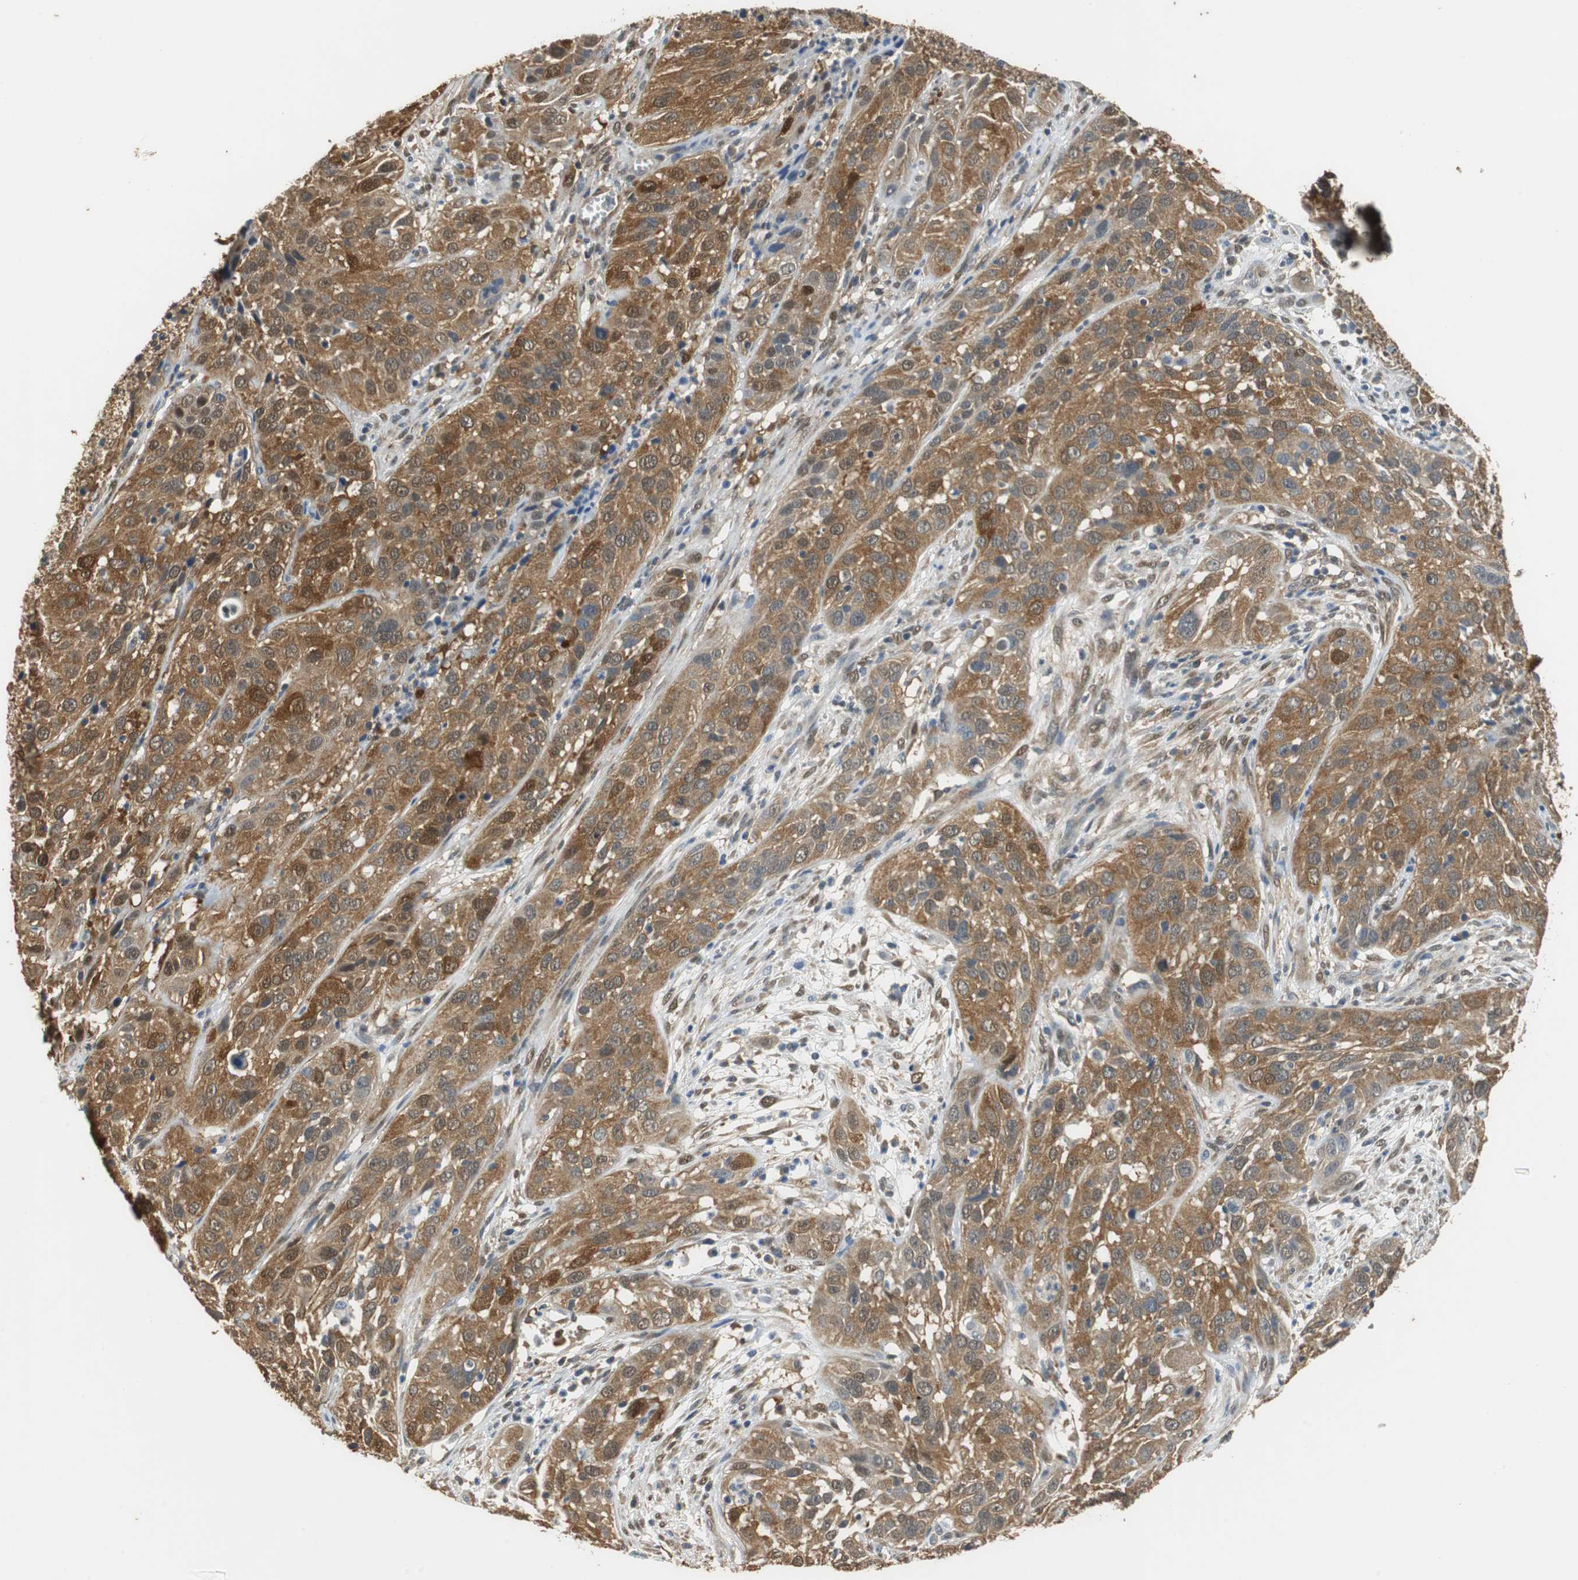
{"staining": {"intensity": "moderate", "quantity": ">75%", "location": "cytoplasmic/membranous,nuclear"}, "tissue": "cervical cancer", "cell_type": "Tumor cells", "image_type": "cancer", "snomed": [{"axis": "morphology", "description": "Squamous cell carcinoma, NOS"}, {"axis": "topography", "description": "Cervix"}], "caption": "IHC of human cervical squamous cell carcinoma exhibits medium levels of moderate cytoplasmic/membranous and nuclear staining in about >75% of tumor cells.", "gene": "UBQLN2", "patient": {"sex": "female", "age": 32}}